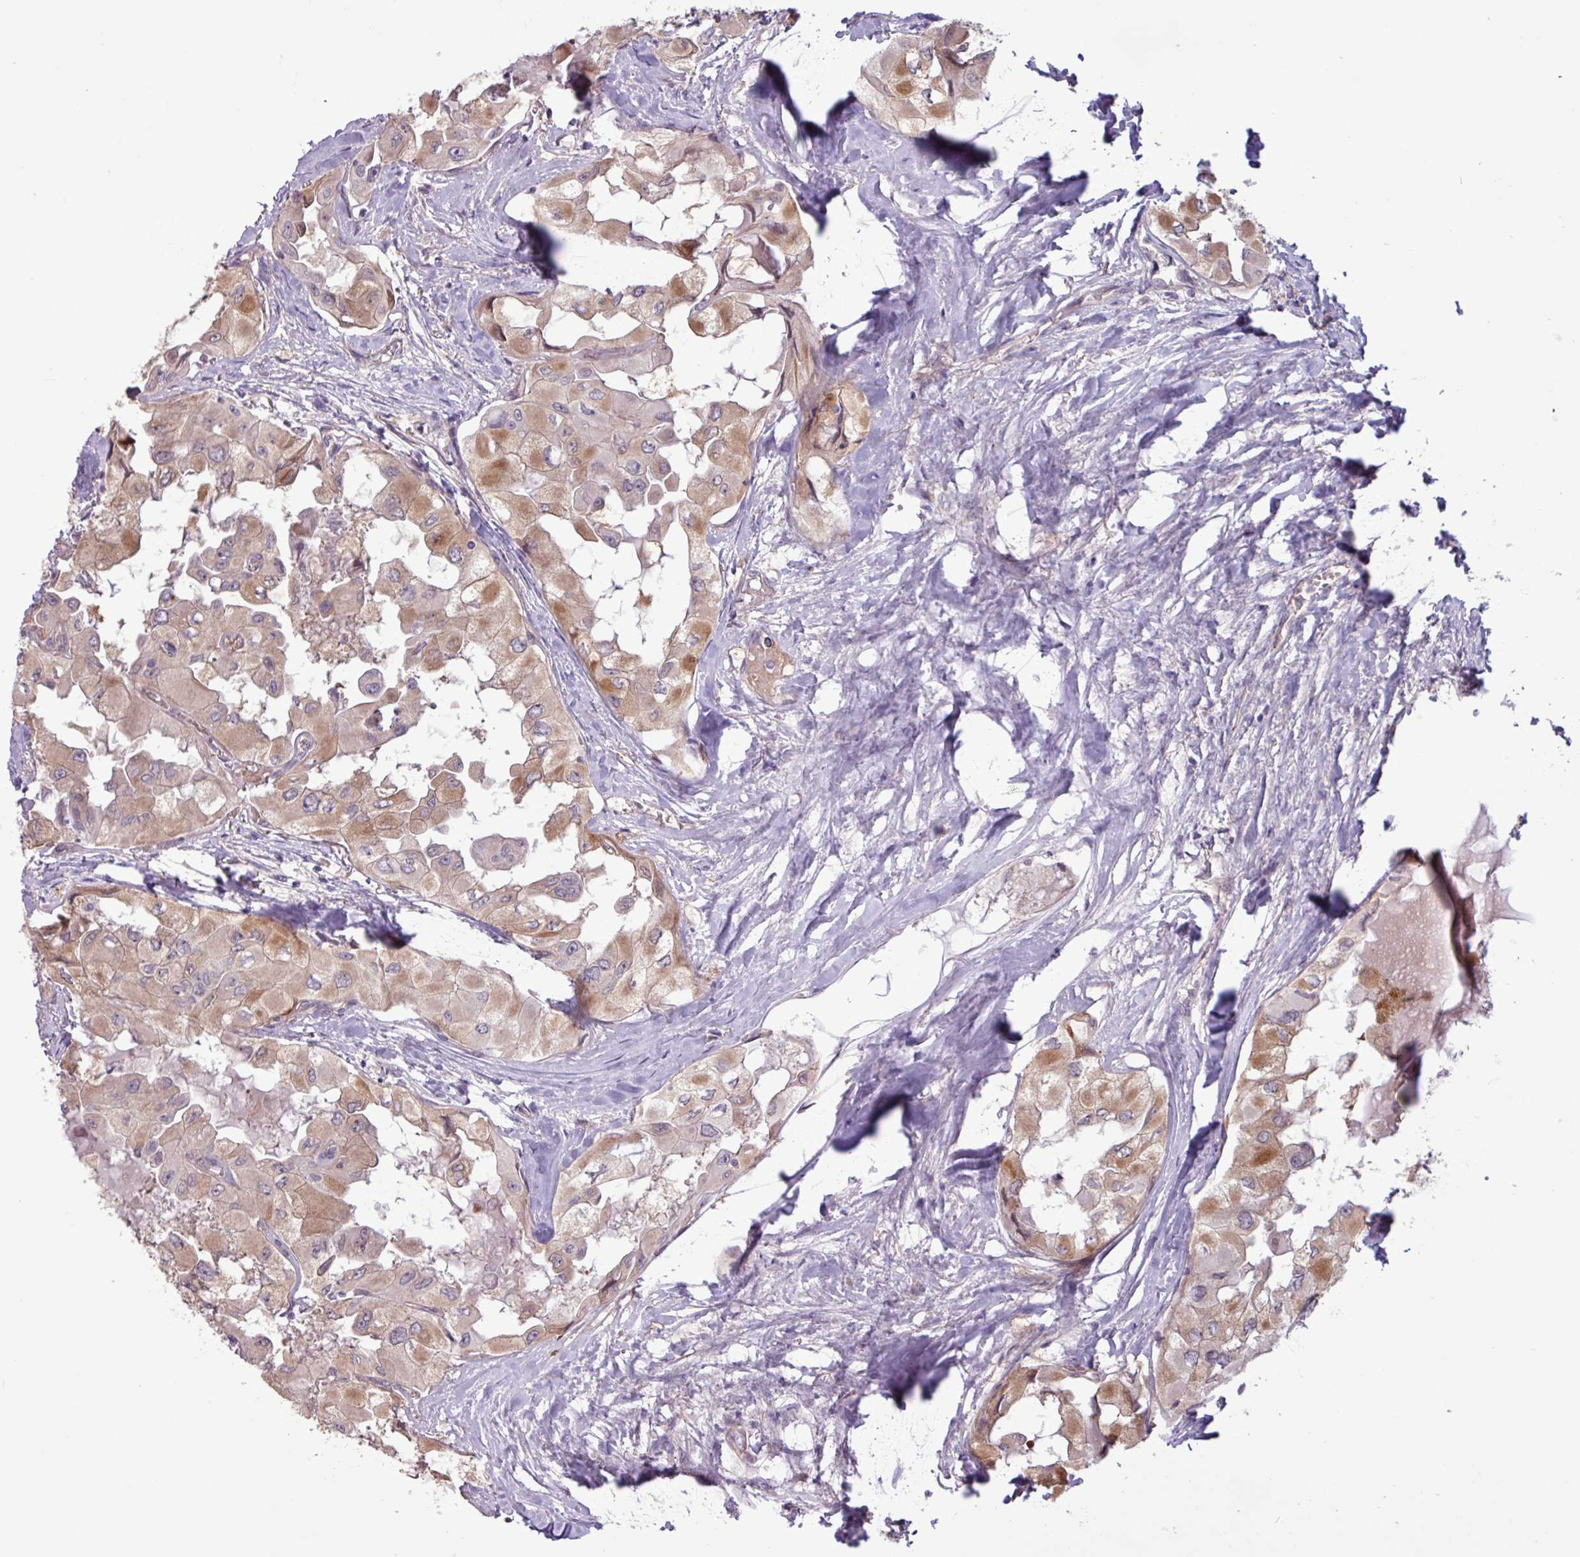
{"staining": {"intensity": "moderate", "quantity": ">75%", "location": "cytoplasmic/membranous"}, "tissue": "thyroid cancer", "cell_type": "Tumor cells", "image_type": "cancer", "snomed": [{"axis": "morphology", "description": "Normal tissue, NOS"}, {"axis": "morphology", "description": "Papillary adenocarcinoma, NOS"}, {"axis": "topography", "description": "Thyroid gland"}], "caption": "Tumor cells demonstrate medium levels of moderate cytoplasmic/membranous staining in about >75% of cells in human papillary adenocarcinoma (thyroid). (DAB = brown stain, brightfield microscopy at high magnification).", "gene": "PDPR", "patient": {"sex": "female", "age": 59}}